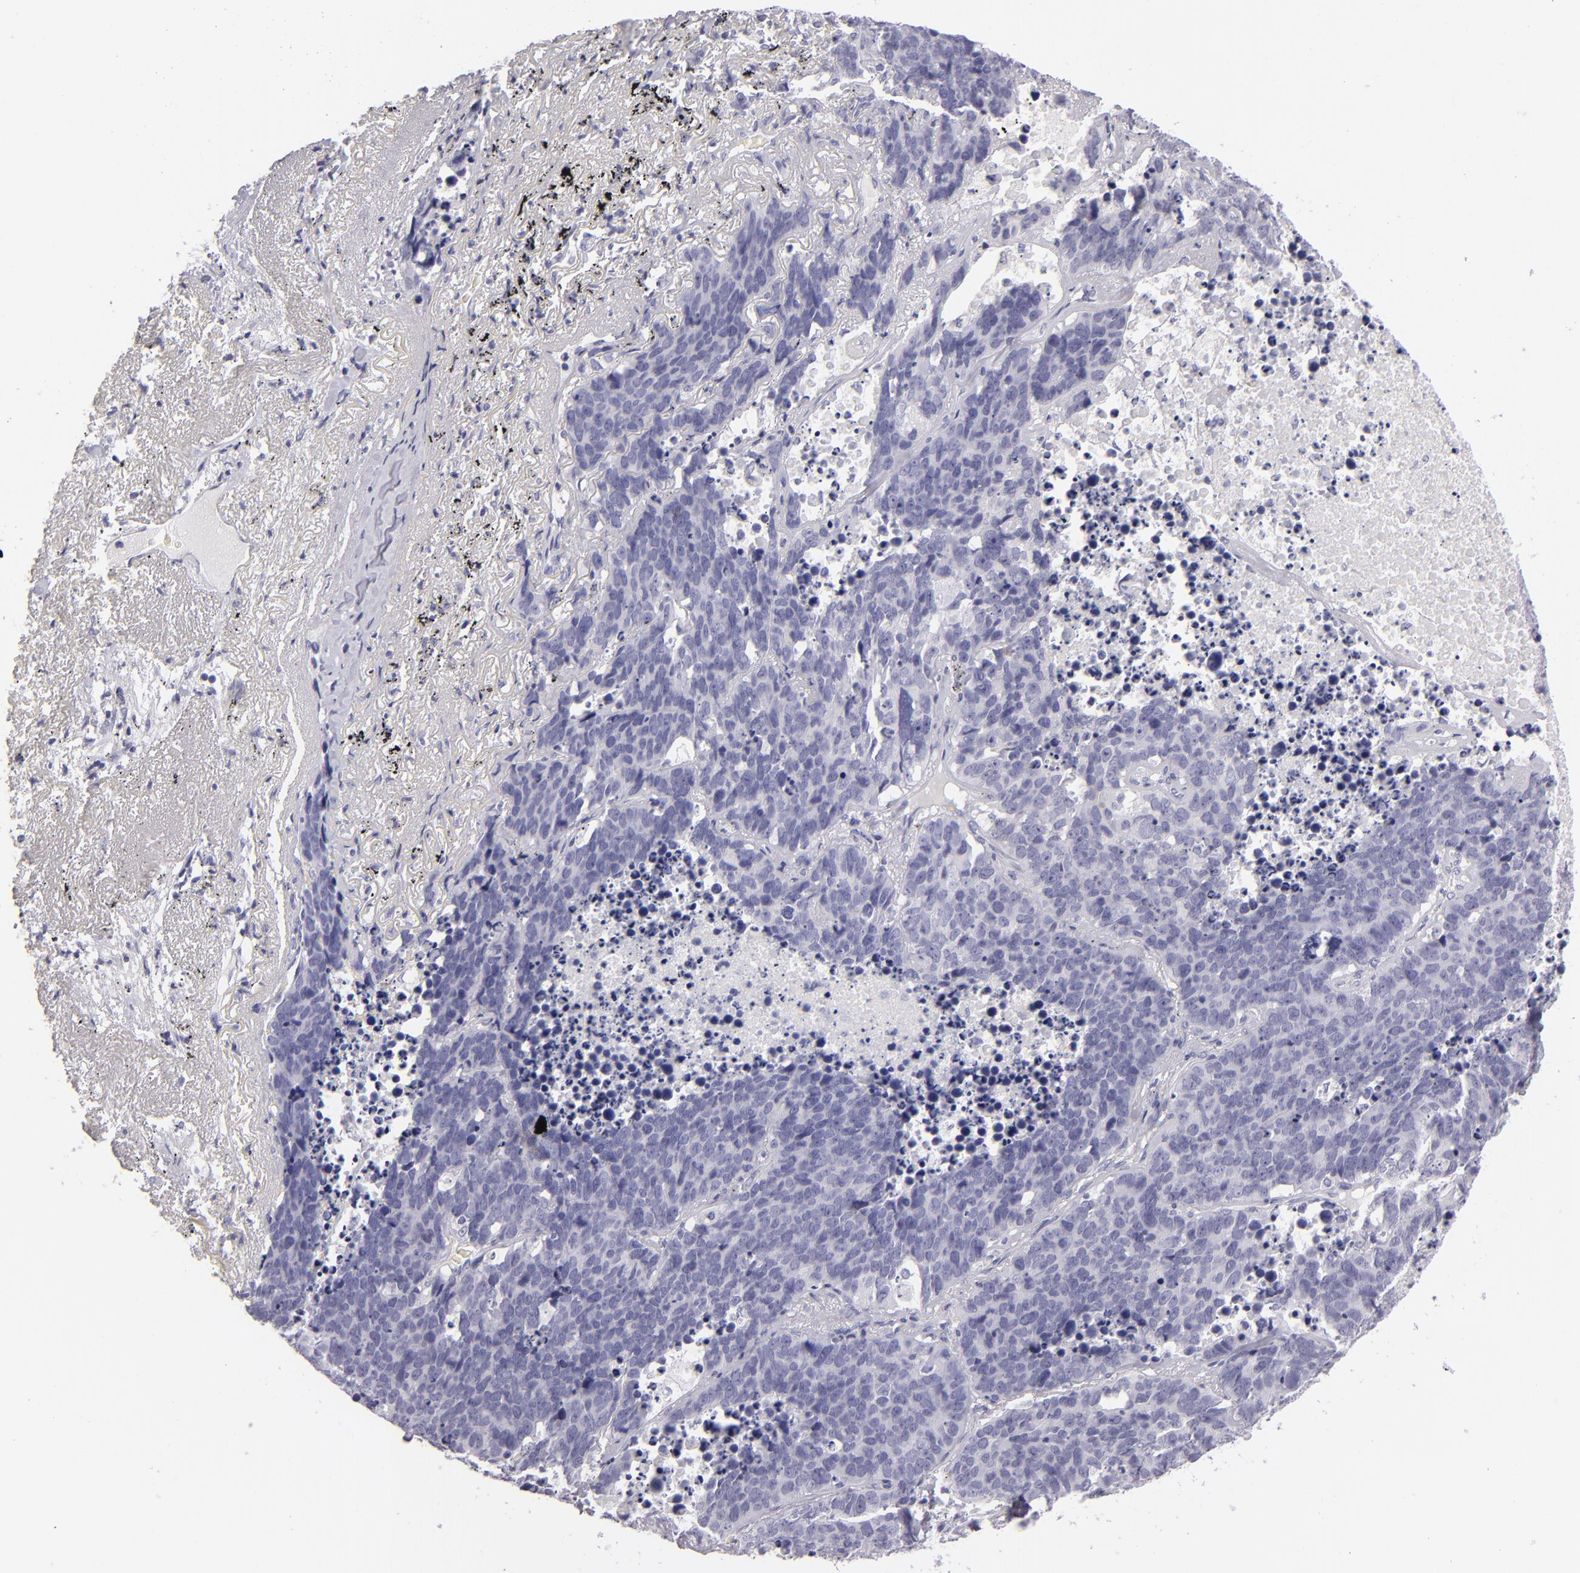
{"staining": {"intensity": "negative", "quantity": "none", "location": "none"}, "tissue": "lung cancer", "cell_type": "Tumor cells", "image_type": "cancer", "snomed": [{"axis": "morphology", "description": "Carcinoid, malignant, NOS"}, {"axis": "topography", "description": "Lung"}], "caption": "Lung cancer (malignant carcinoid) was stained to show a protein in brown. There is no significant staining in tumor cells.", "gene": "VIL1", "patient": {"sex": "male", "age": 60}}